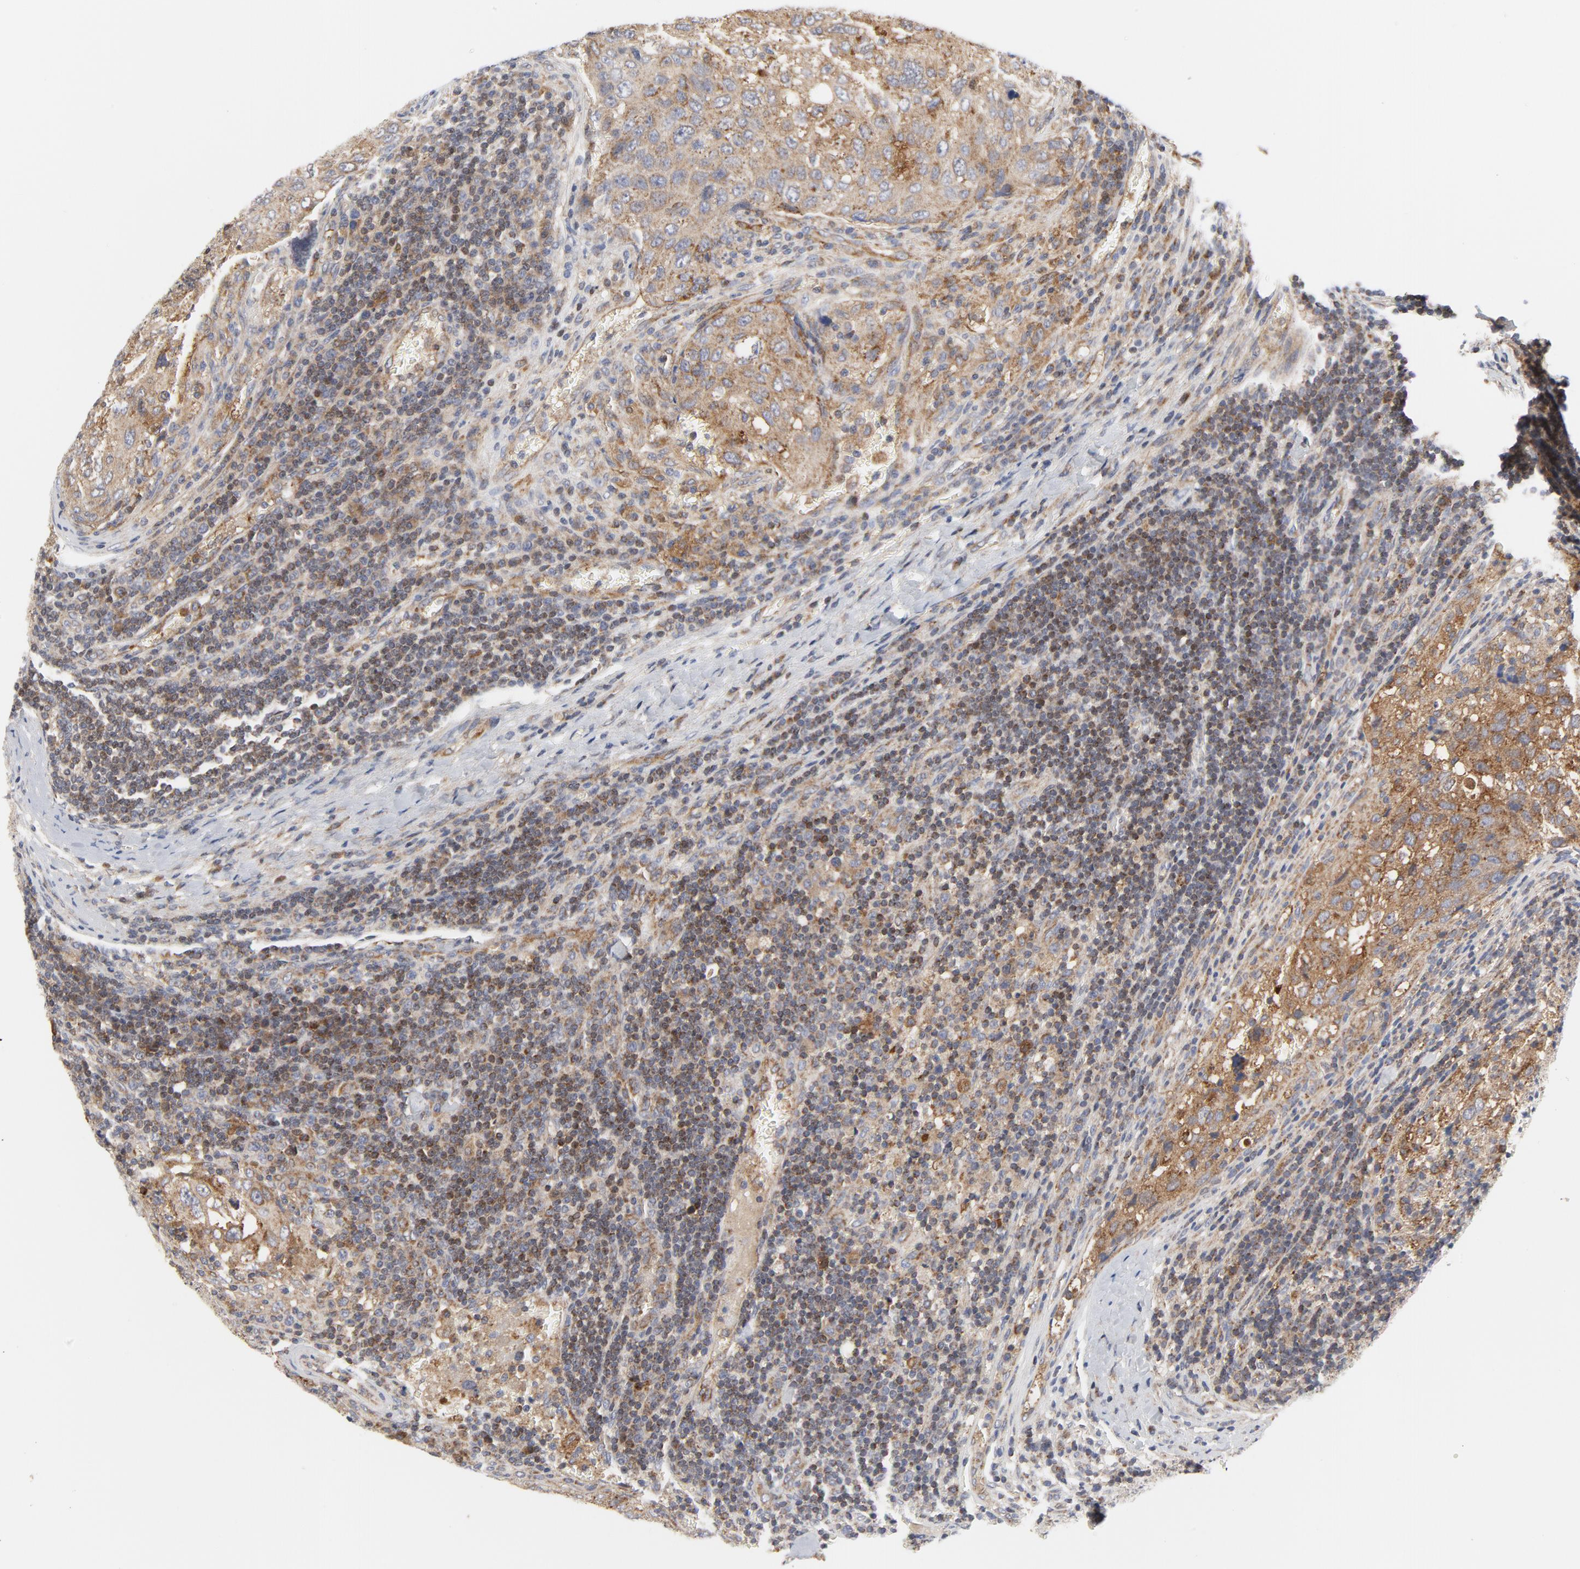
{"staining": {"intensity": "moderate", "quantity": ">75%", "location": "cytoplasmic/membranous"}, "tissue": "urothelial cancer", "cell_type": "Tumor cells", "image_type": "cancer", "snomed": [{"axis": "morphology", "description": "Urothelial carcinoma, High grade"}, {"axis": "topography", "description": "Lymph node"}, {"axis": "topography", "description": "Urinary bladder"}], "caption": "Moderate cytoplasmic/membranous staining is appreciated in approximately >75% of tumor cells in urothelial carcinoma (high-grade). (brown staining indicates protein expression, while blue staining denotes nuclei).", "gene": "RAPGEF4", "patient": {"sex": "male", "age": 51}}